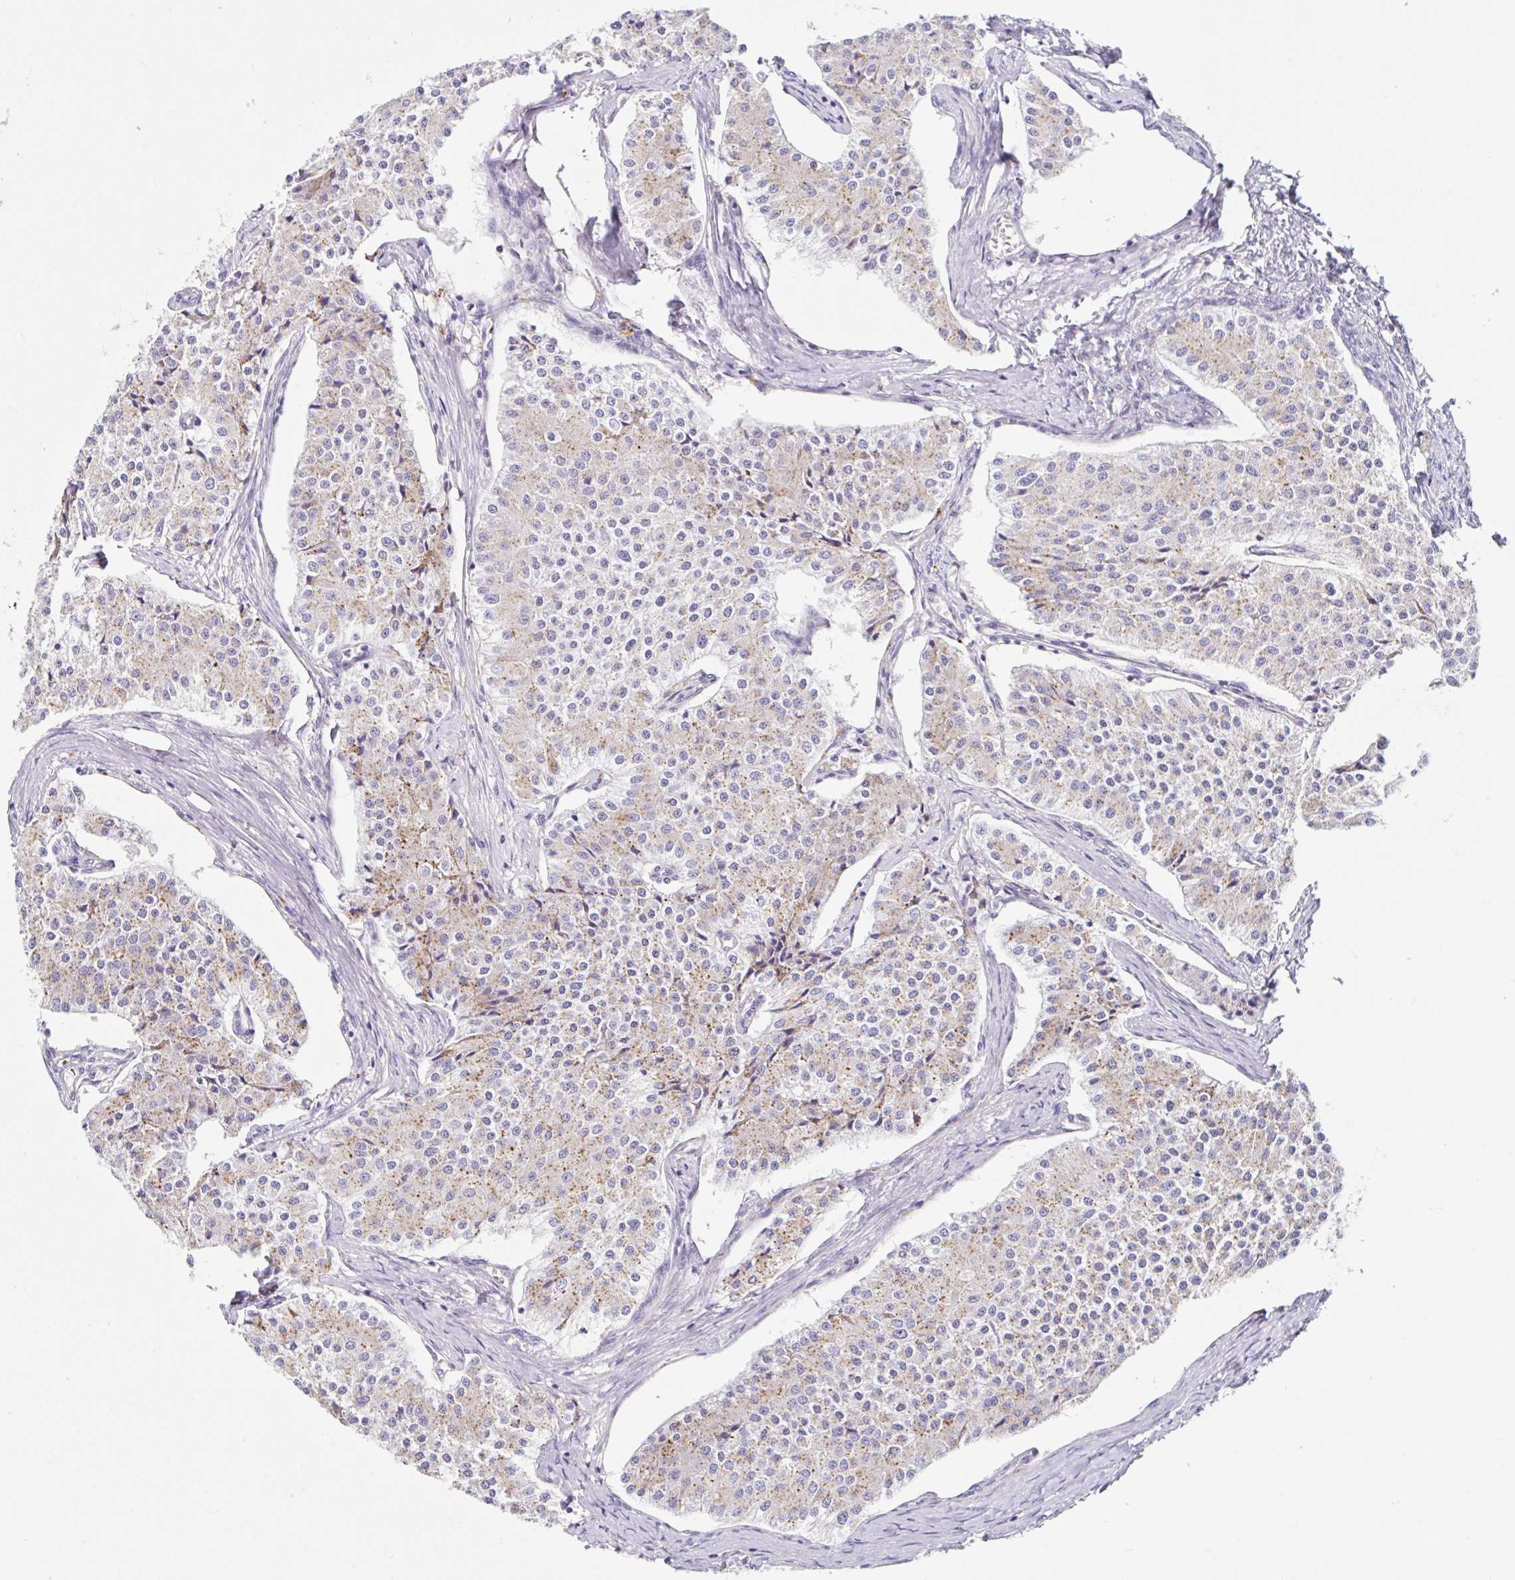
{"staining": {"intensity": "moderate", "quantity": "25%-75%", "location": "cytoplasmic/membranous"}, "tissue": "carcinoid", "cell_type": "Tumor cells", "image_type": "cancer", "snomed": [{"axis": "morphology", "description": "Carcinoid, malignant, NOS"}, {"axis": "topography", "description": "Colon"}], "caption": "Carcinoid stained for a protein reveals moderate cytoplasmic/membranous positivity in tumor cells.", "gene": "DKK4", "patient": {"sex": "female", "age": 52}}